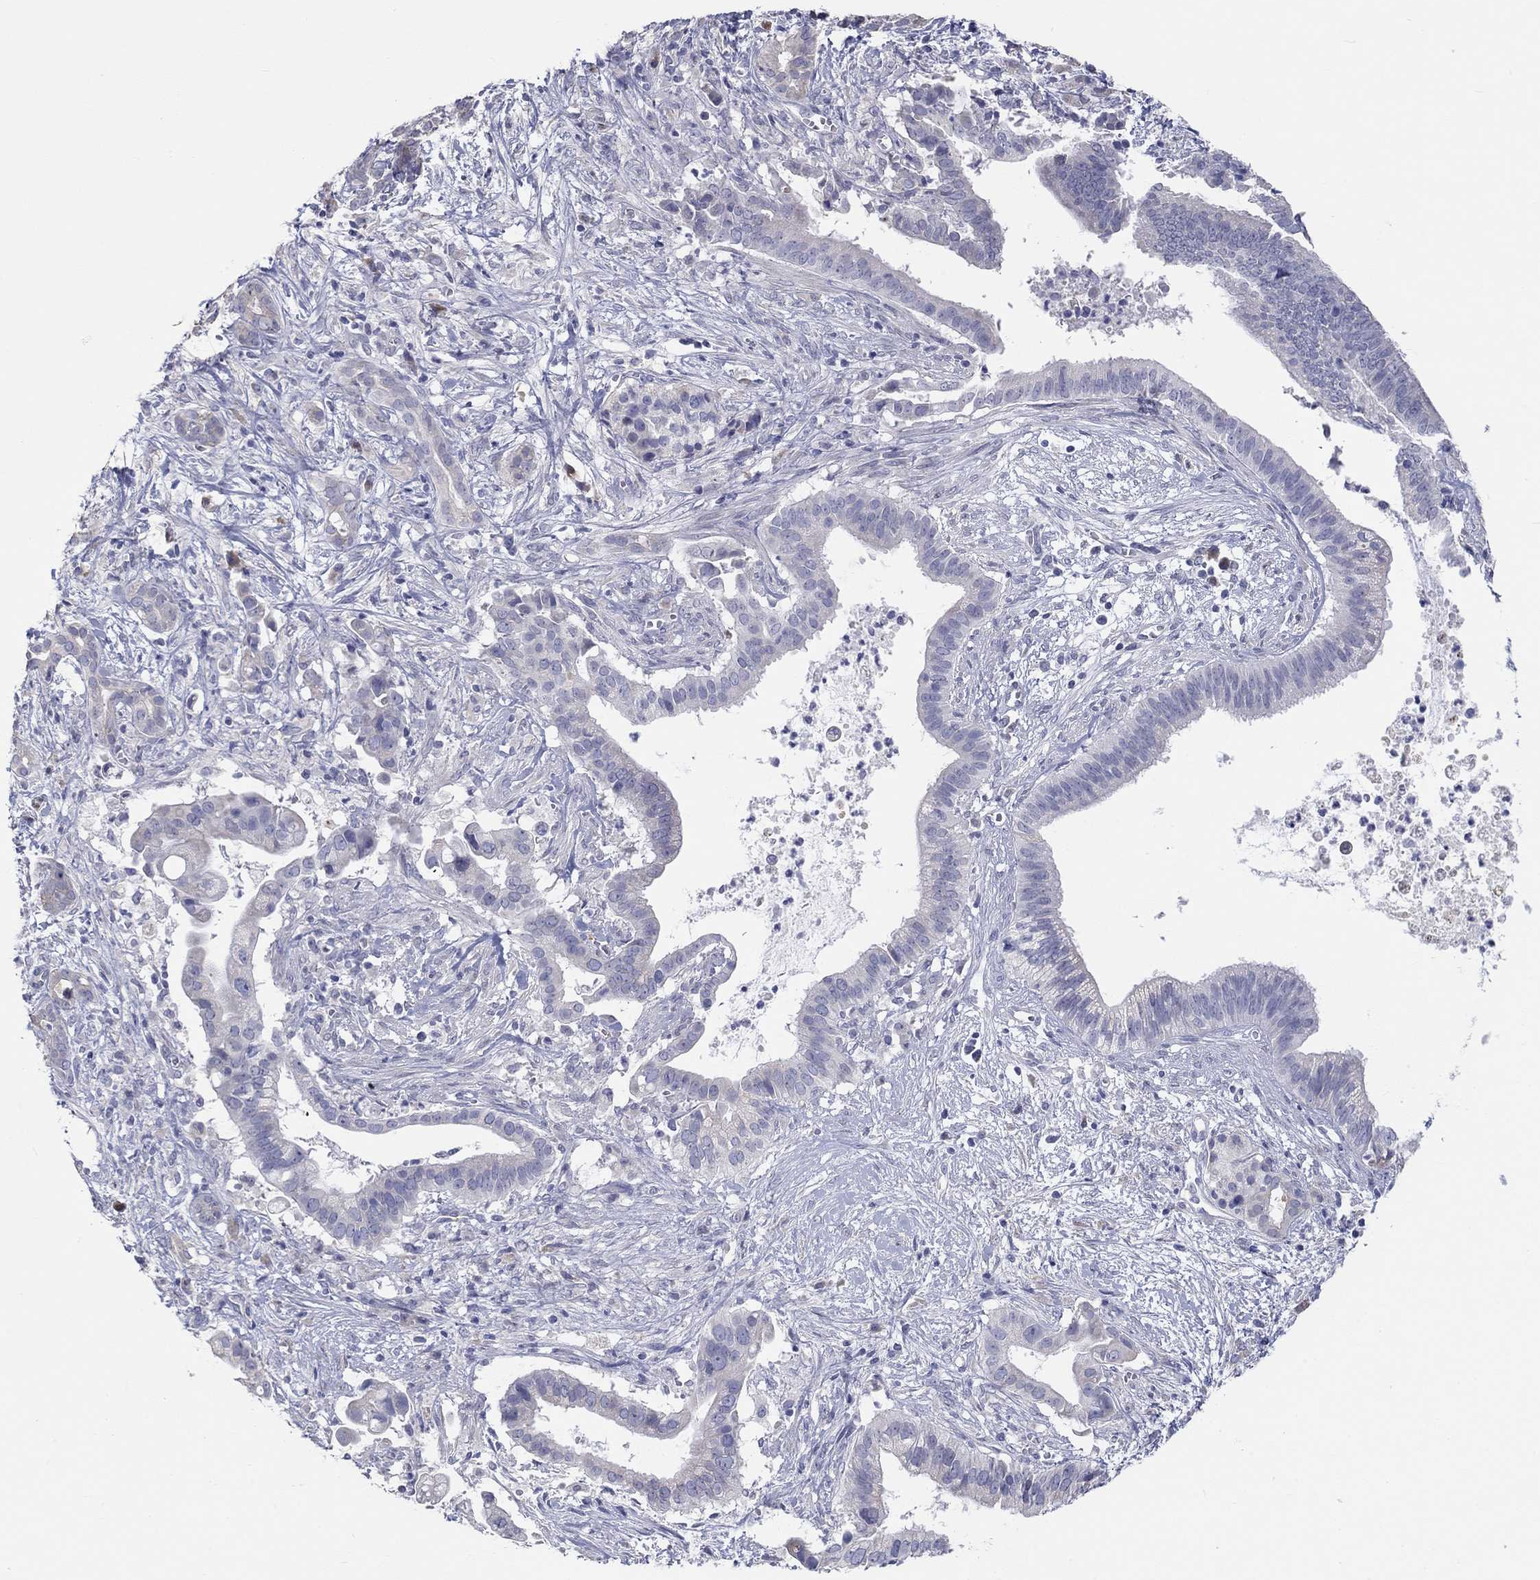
{"staining": {"intensity": "negative", "quantity": "none", "location": "none"}, "tissue": "pancreatic cancer", "cell_type": "Tumor cells", "image_type": "cancer", "snomed": [{"axis": "morphology", "description": "Adenocarcinoma, NOS"}, {"axis": "topography", "description": "Pancreas"}], "caption": "Histopathology image shows no protein staining in tumor cells of pancreatic adenocarcinoma tissue.", "gene": "LRRC4C", "patient": {"sex": "male", "age": 61}}